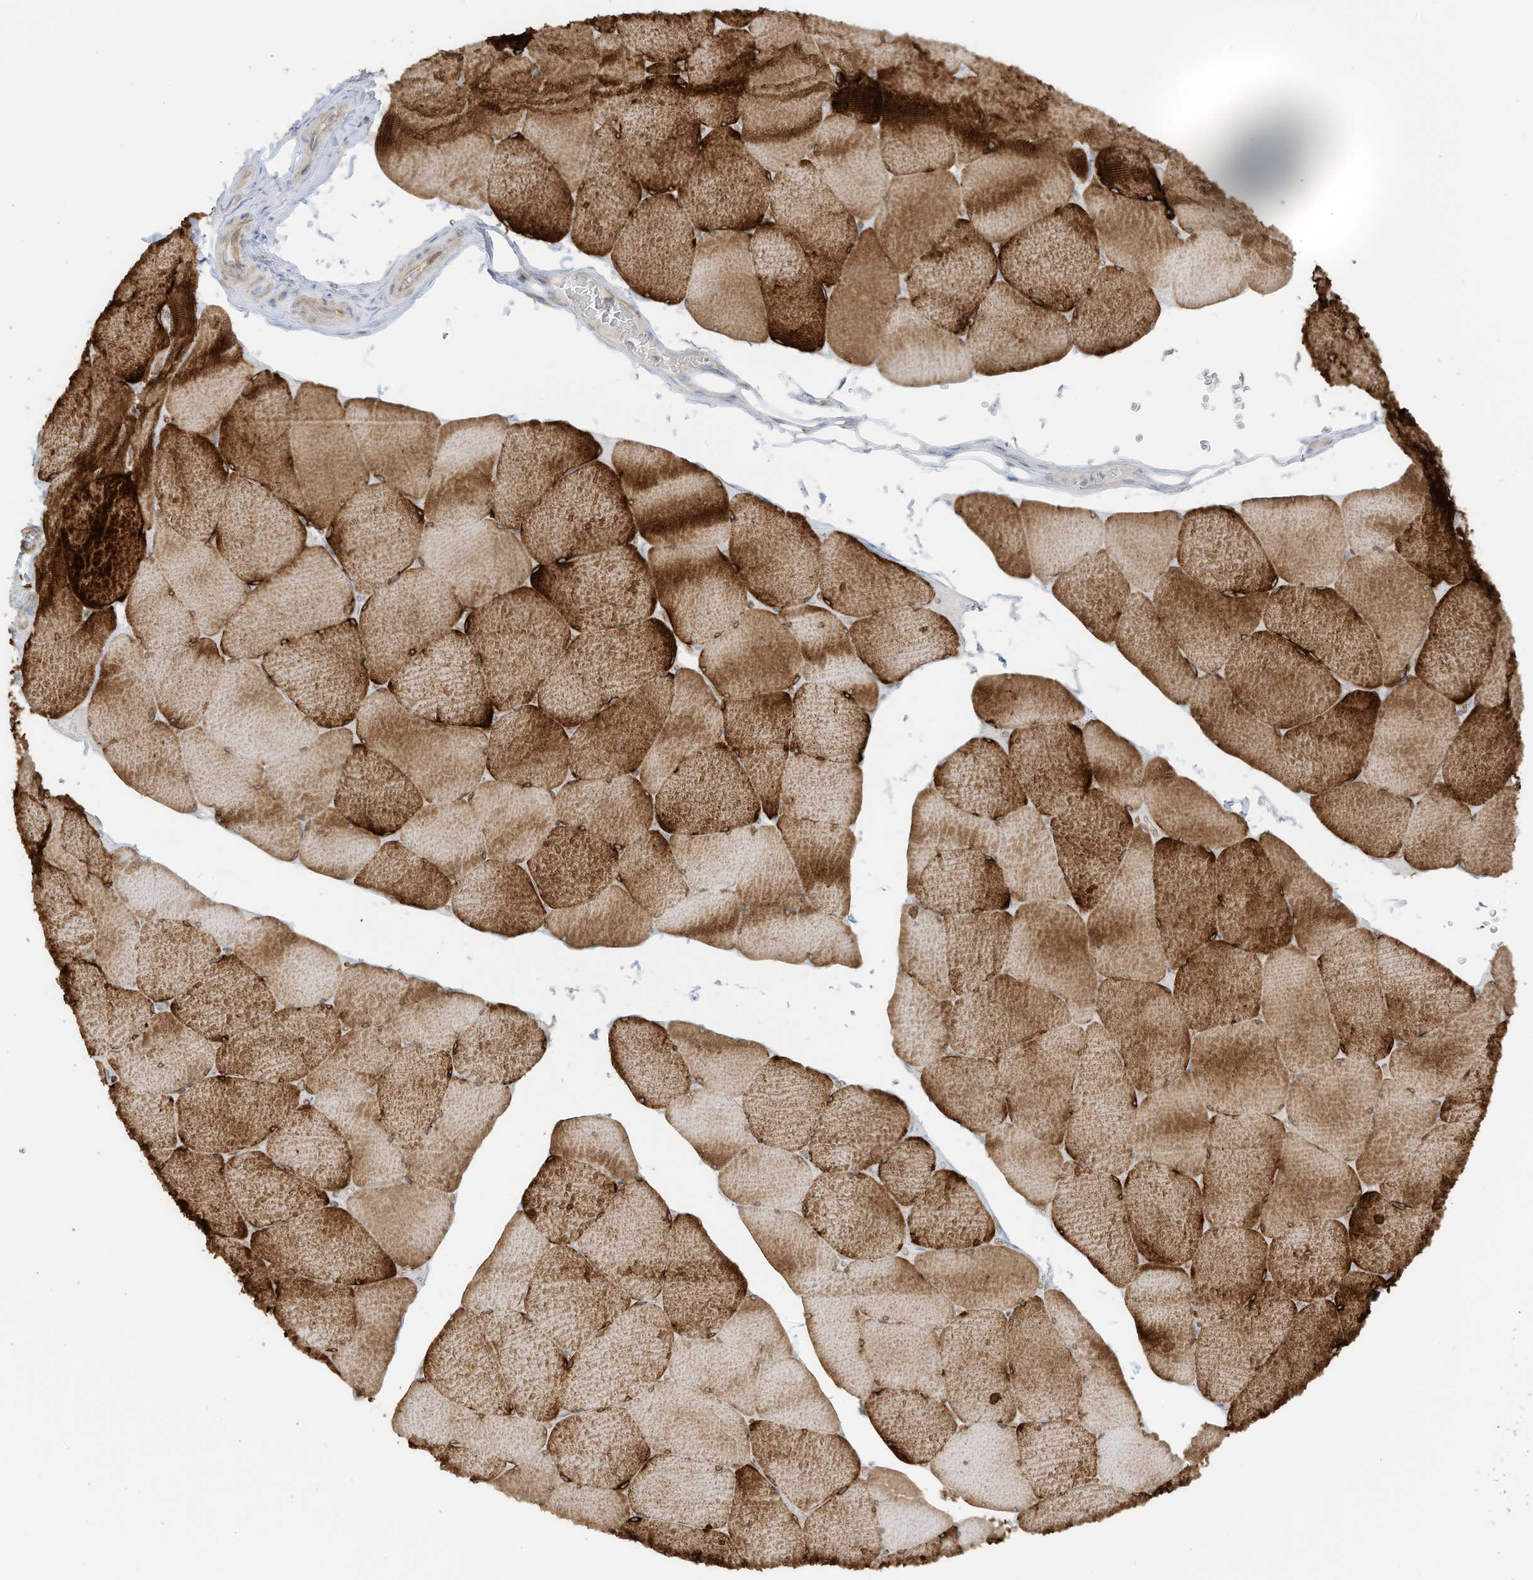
{"staining": {"intensity": "strong", "quantity": ">75%", "location": "cytoplasmic/membranous"}, "tissue": "skeletal muscle", "cell_type": "Myocytes", "image_type": "normal", "snomed": [{"axis": "morphology", "description": "Normal tissue, NOS"}, {"axis": "topography", "description": "Skeletal muscle"}, {"axis": "topography", "description": "Head-Neck"}], "caption": "Myocytes reveal strong cytoplasmic/membranous positivity in about >75% of cells in normal skeletal muscle.", "gene": "C11orf87", "patient": {"sex": "male", "age": 66}}